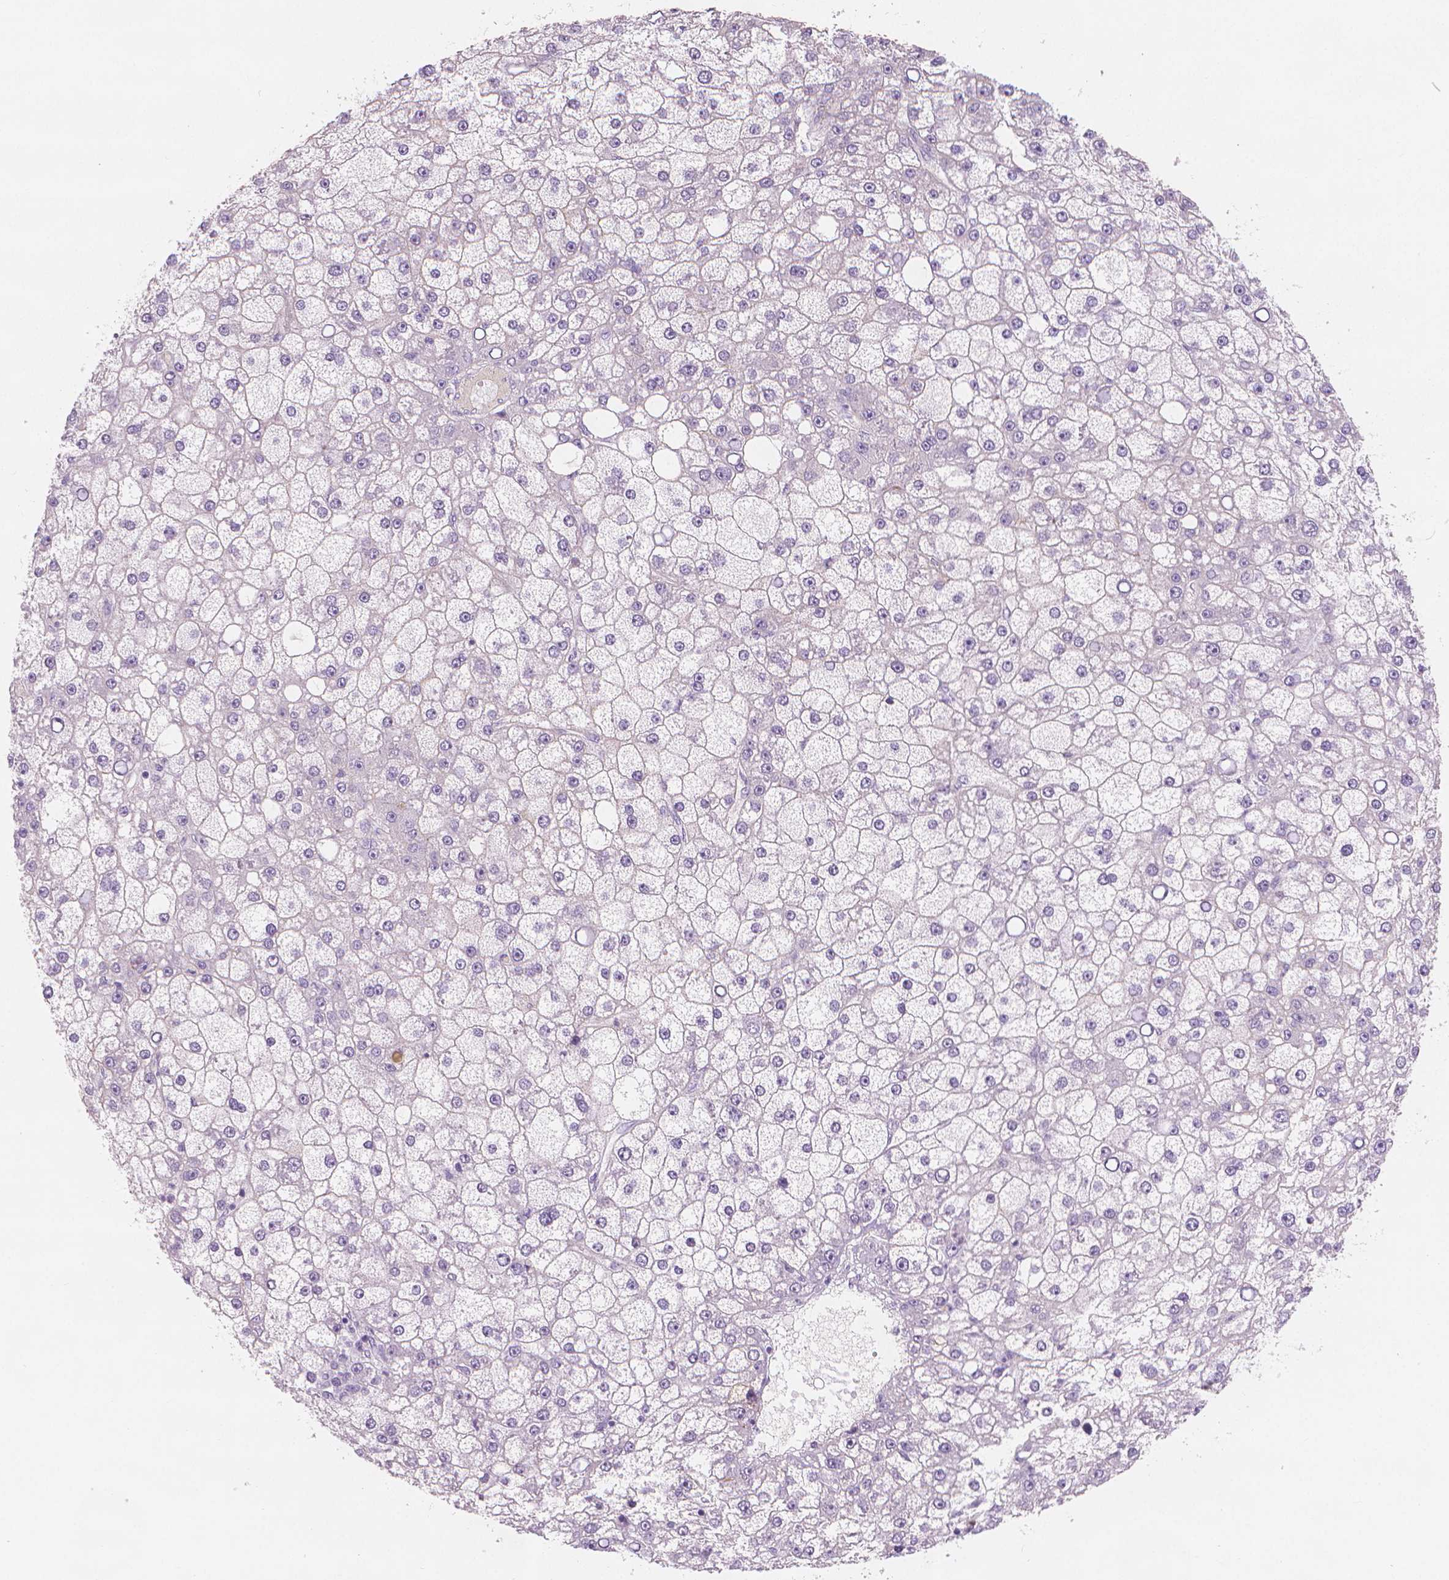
{"staining": {"intensity": "negative", "quantity": "none", "location": "none"}, "tissue": "liver cancer", "cell_type": "Tumor cells", "image_type": "cancer", "snomed": [{"axis": "morphology", "description": "Carcinoma, Hepatocellular, NOS"}, {"axis": "topography", "description": "Liver"}], "caption": "The immunohistochemistry (IHC) micrograph has no significant expression in tumor cells of liver hepatocellular carcinoma tissue.", "gene": "APOA4", "patient": {"sex": "male", "age": 67}}